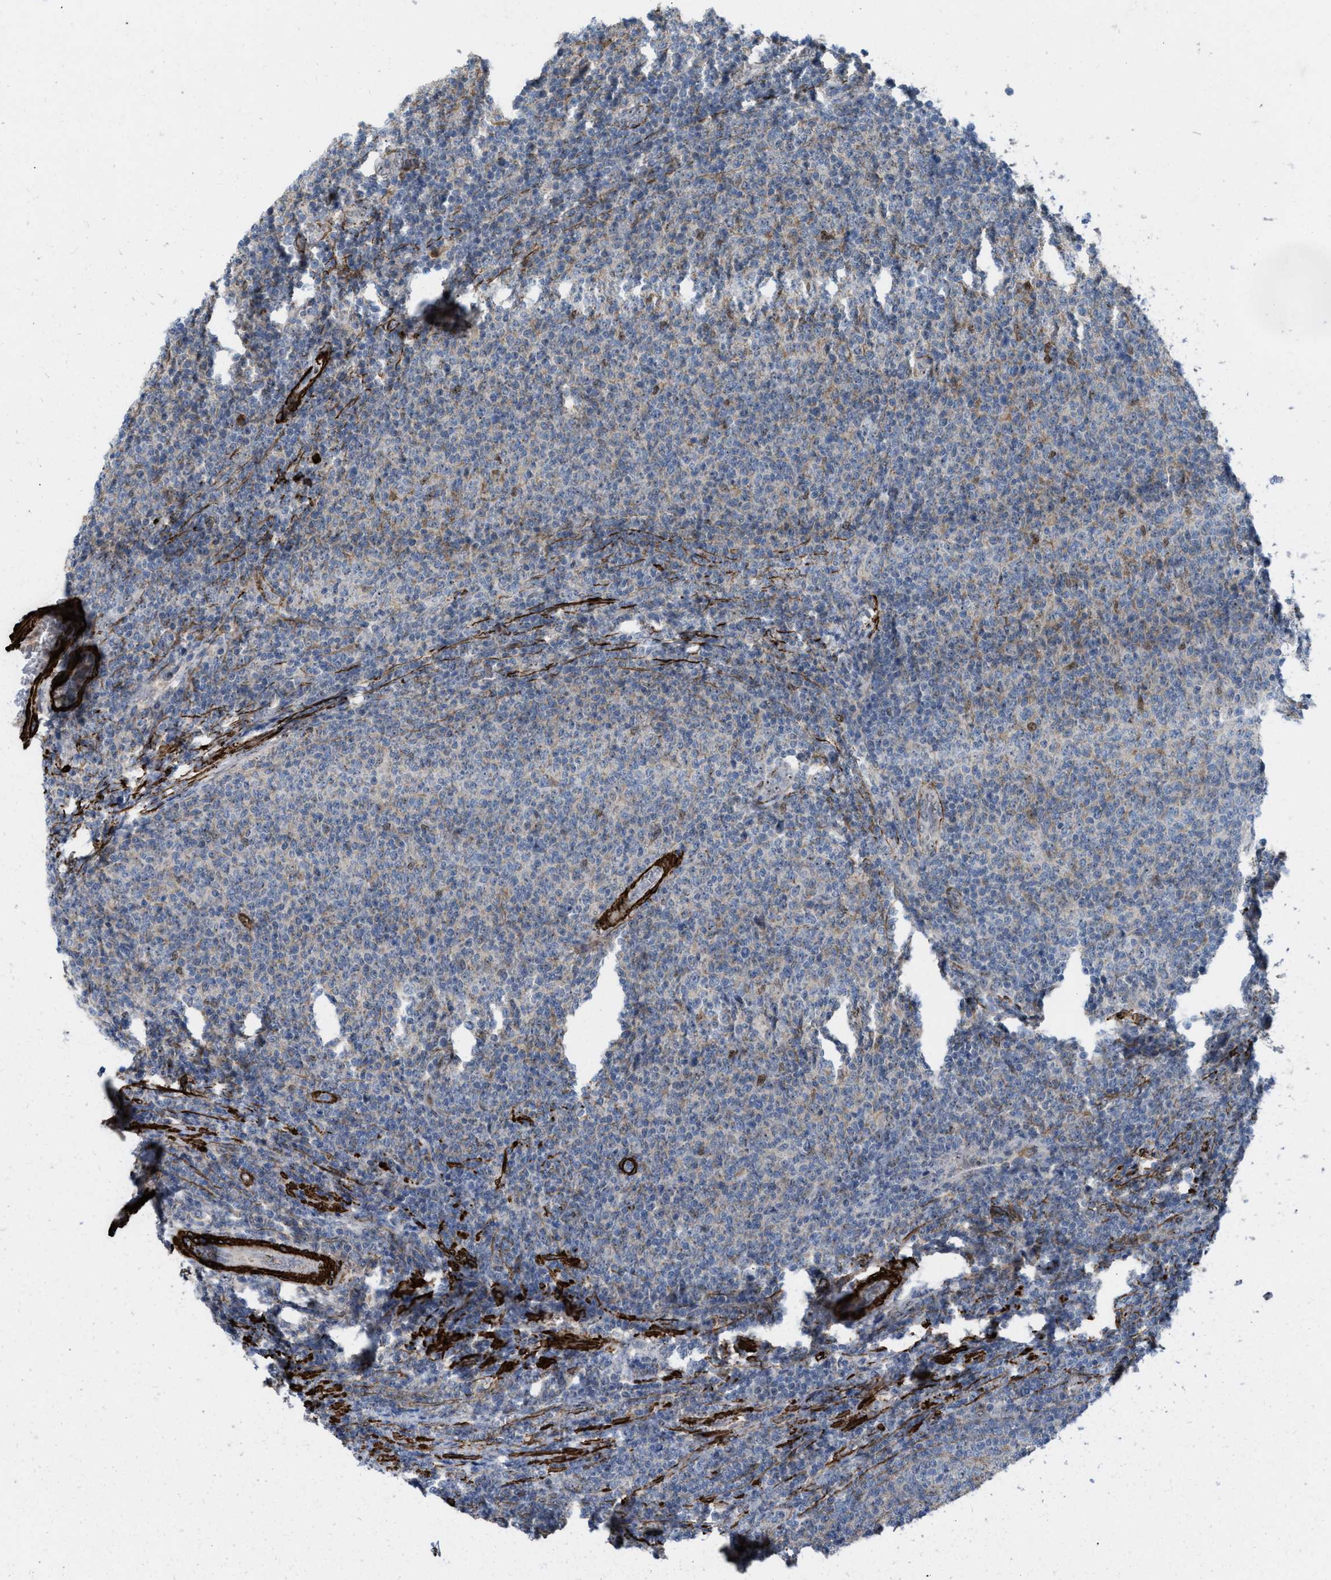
{"staining": {"intensity": "negative", "quantity": "none", "location": "none"}, "tissue": "lymphoma", "cell_type": "Tumor cells", "image_type": "cancer", "snomed": [{"axis": "morphology", "description": "Malignant lymphoma, non-Hodgkin's type, Low grade"}, {"axis": "topography", "description": "Lymph node"}], "caption": "This is a micrograph of immunohistochemistry staining of lymphoma, which shows no staining in tumor cells.", "gene": "NQO2", "patient": {"sex": "male", "age": 66}}